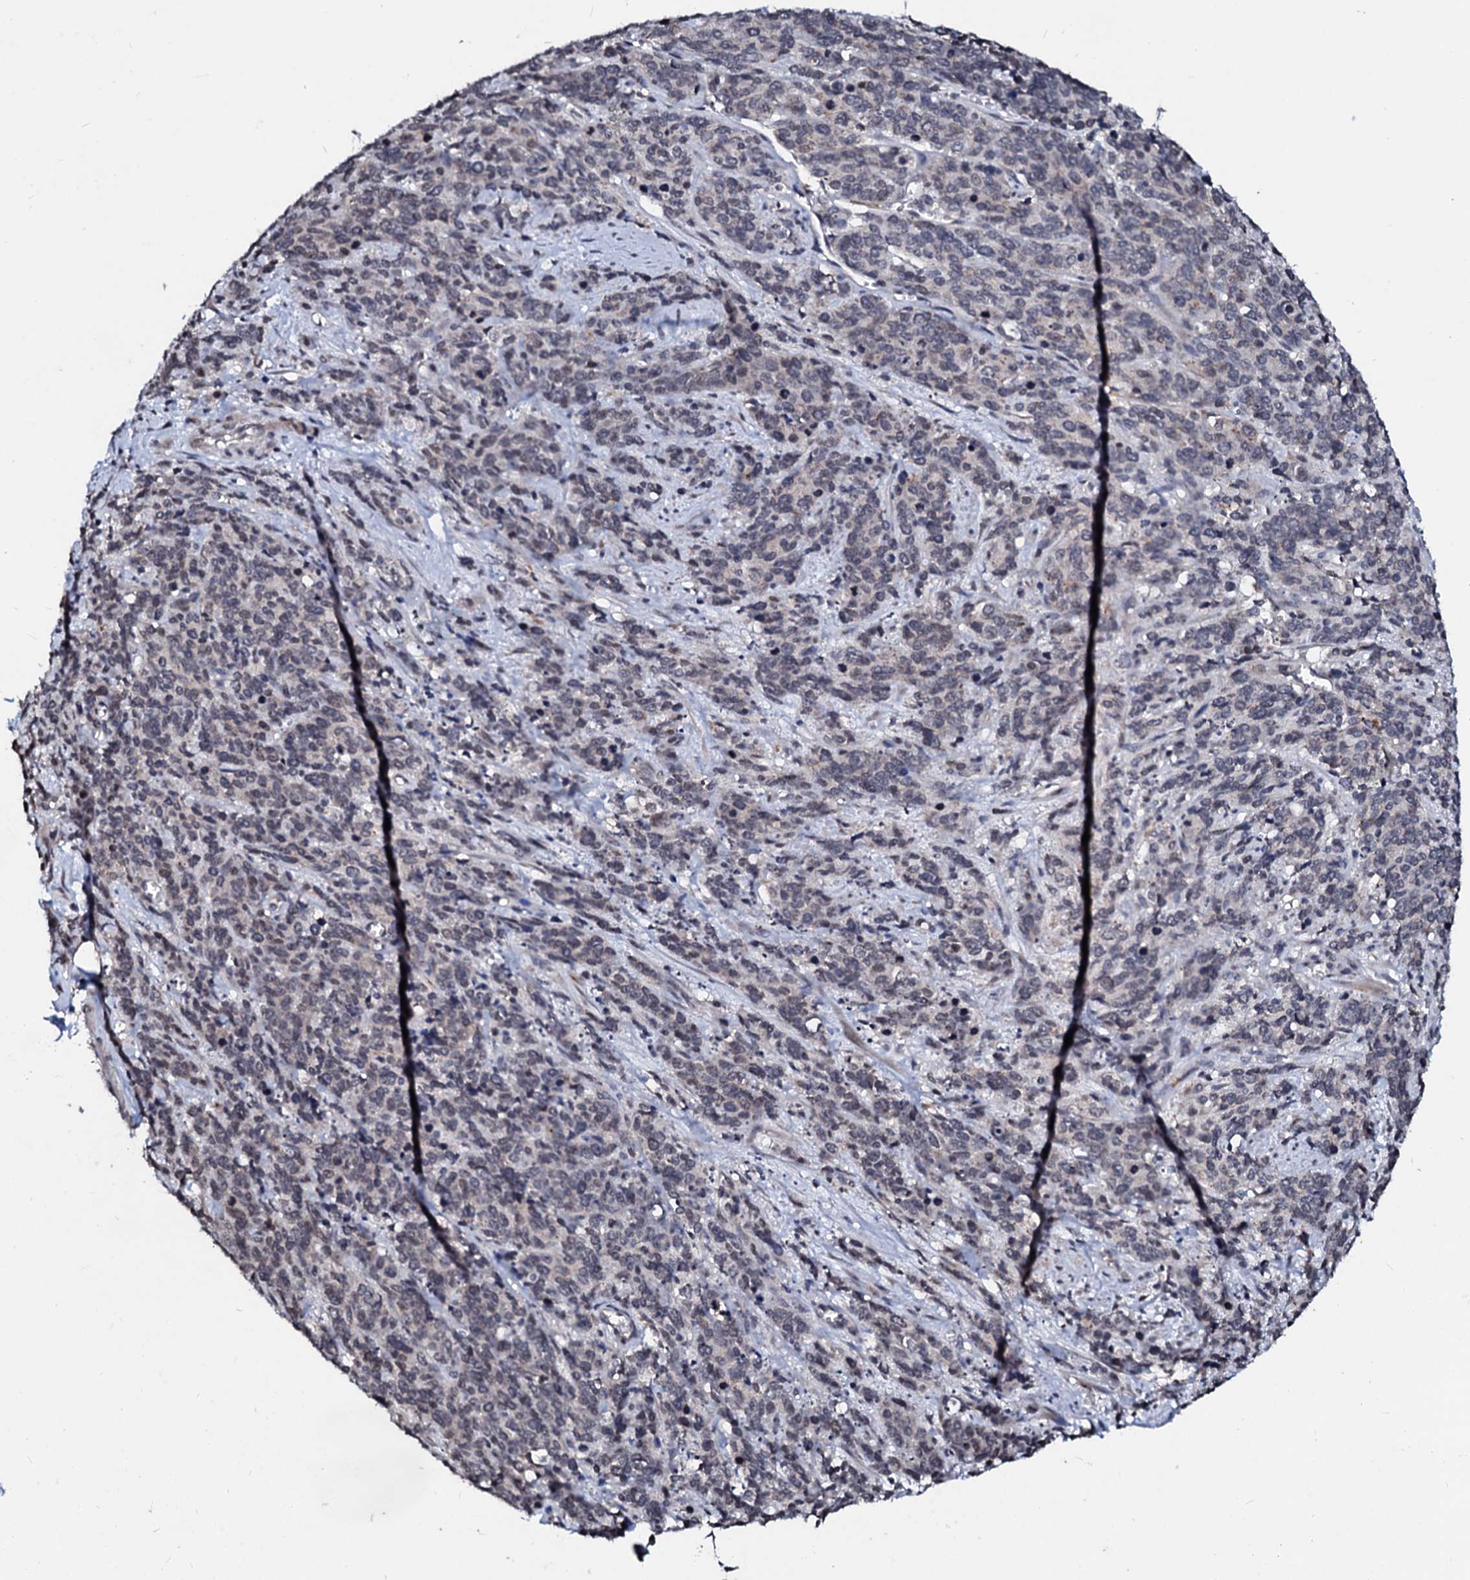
{"staining": {"intensity": "negative", "quantity": "none", "location": "none"}, "tissue": "cervical cancer", "cell_type": "Tumor cells", "image_type": "cancer", "snomed": [{"axis": "morphology", "description": "Squamous cell carcinoma, NOS"}, {"axis": "topography", "description": "Cervix"}], "caption": "The immunohistochemistry image has no significant expression in tumor cells of cervical squamous cell carcinoma tissue.", "gene": "LSM11", "patient": {"sex": "female", "age": 60}}